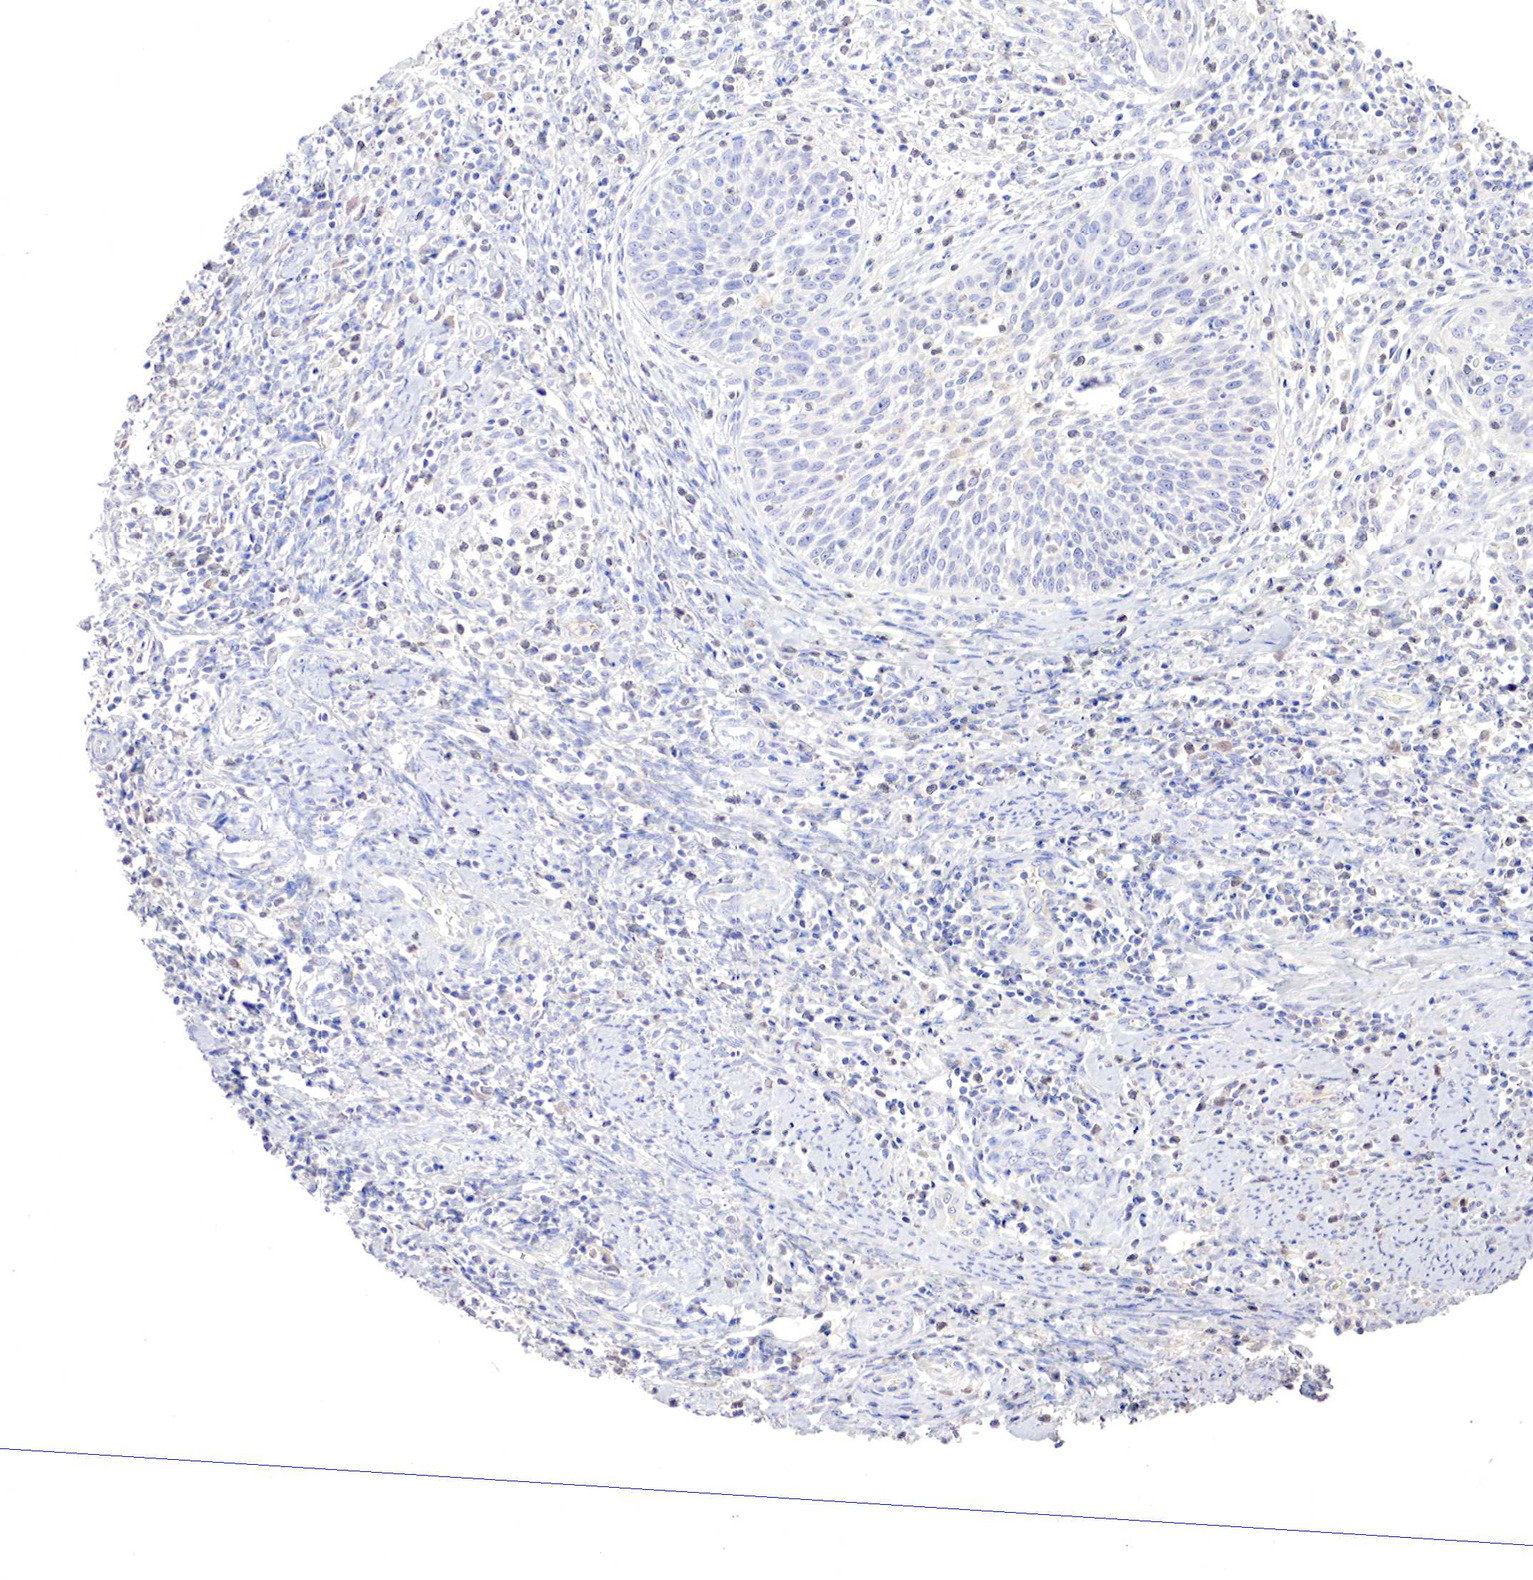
{"staining": {"intensity": "negative", "quantity": "none", "location": "none"}, "tissue": "cervical cancer", "cell_type": "Tumor cells", "image_type": "cancer", "snomed": [{"axis": "morphology", "description": "Squamous cell carcinoma, NOS"}, {"axis": "topography", "description": "Cervix"}], "caption": "The image exhibits no staining of tumor cells in squamous cell carcinoma (cervical).", "gene": "GATA1", "patient": {"sex": "female", "age": 41}}